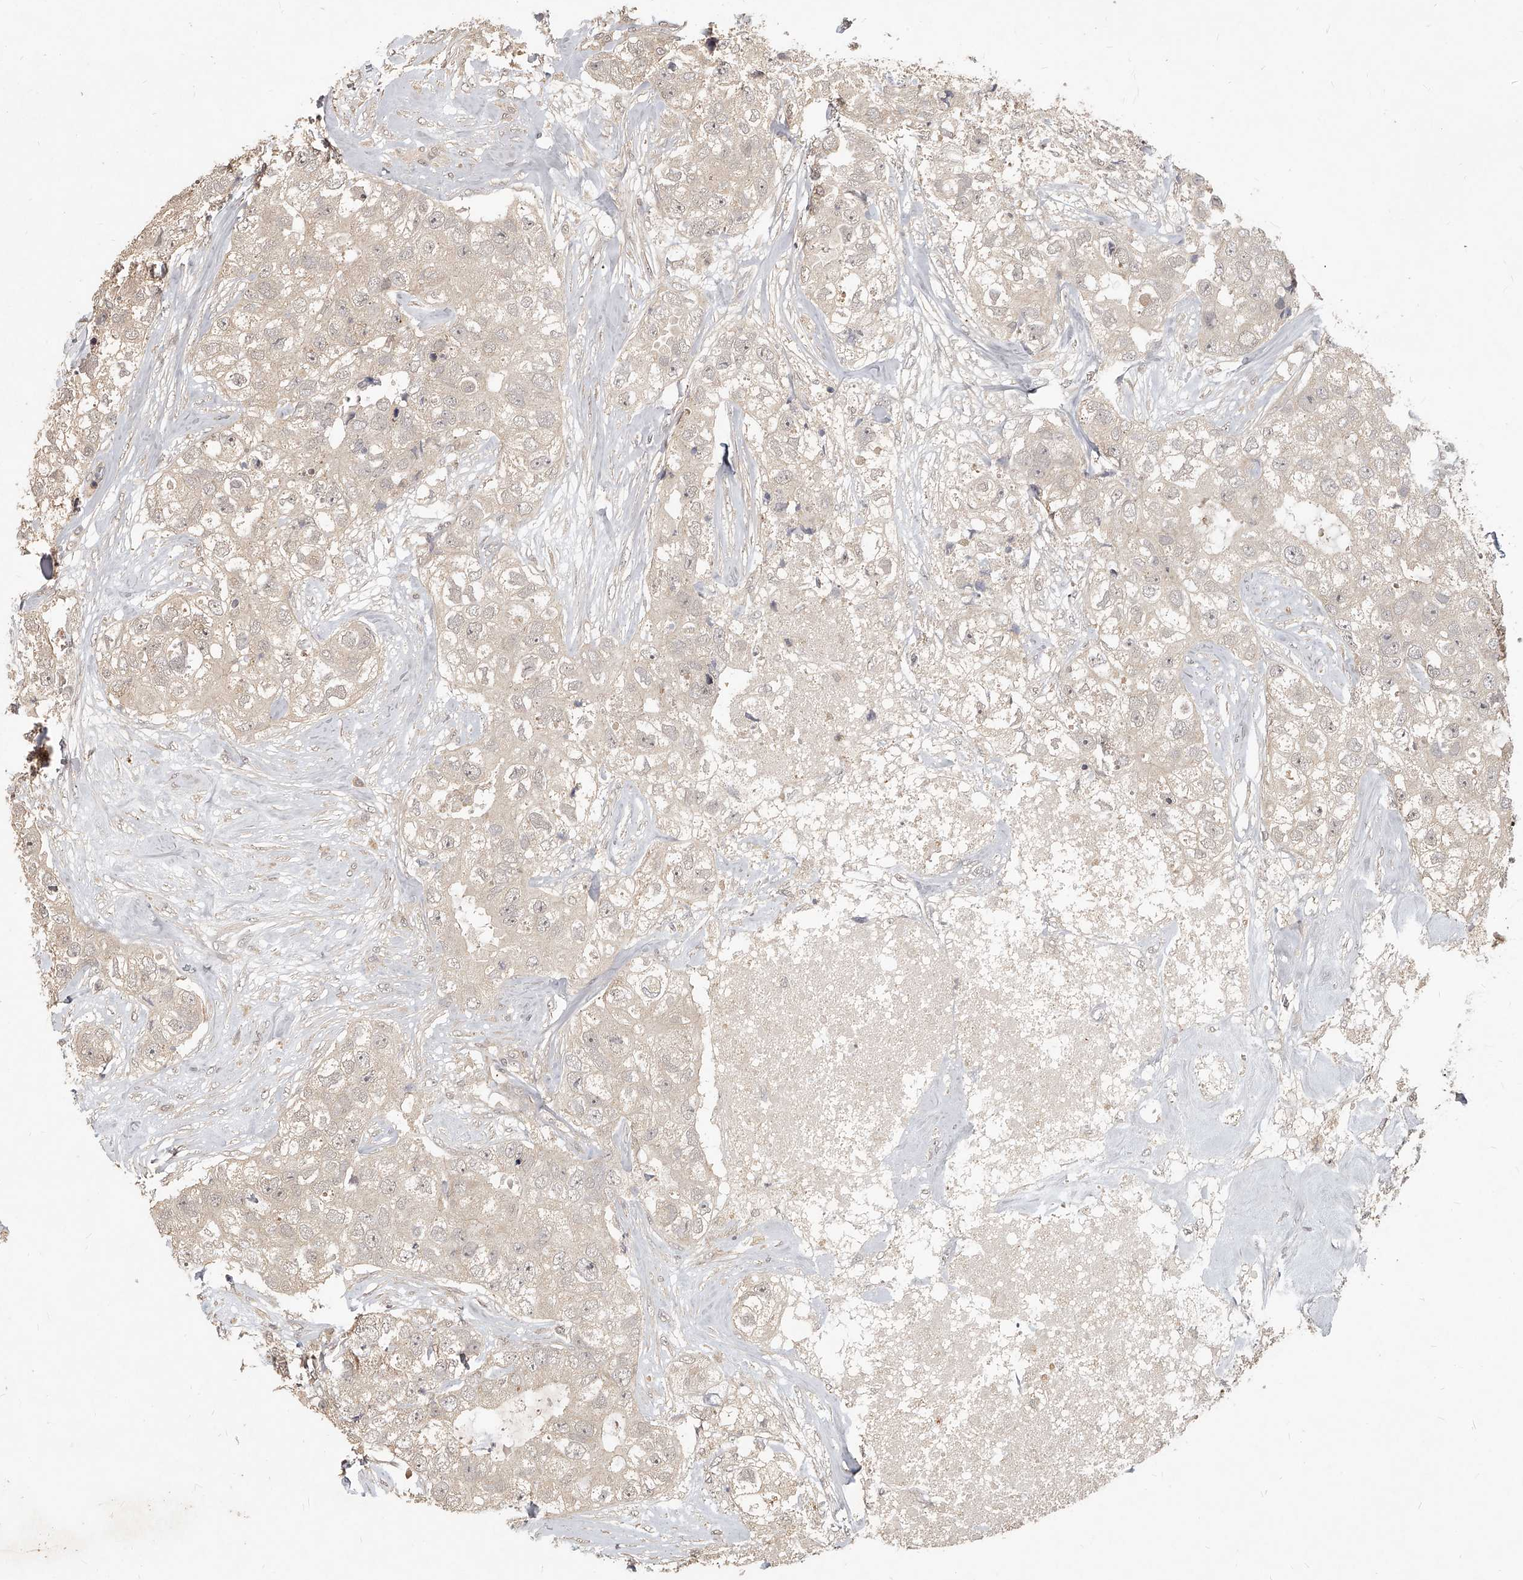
{"staining": {"intensity": "negative", "quantity": "none", "location": "none"}, "tissue": "breast cancer", "cell_type": "Tumor cells", "image_type": "cancer", "snomed": [{"axis": "morphology", "description": "Duct carcinoma"}, {"axis": "topography", "description": "Breast"}], "caption": "Immunohistochemical staining of human breast invasive ductal carcinoma exhibits no significant staining in tumor cells.", "gene": "SLC37A1", "patient": {"sex": "female", "age": 62}}